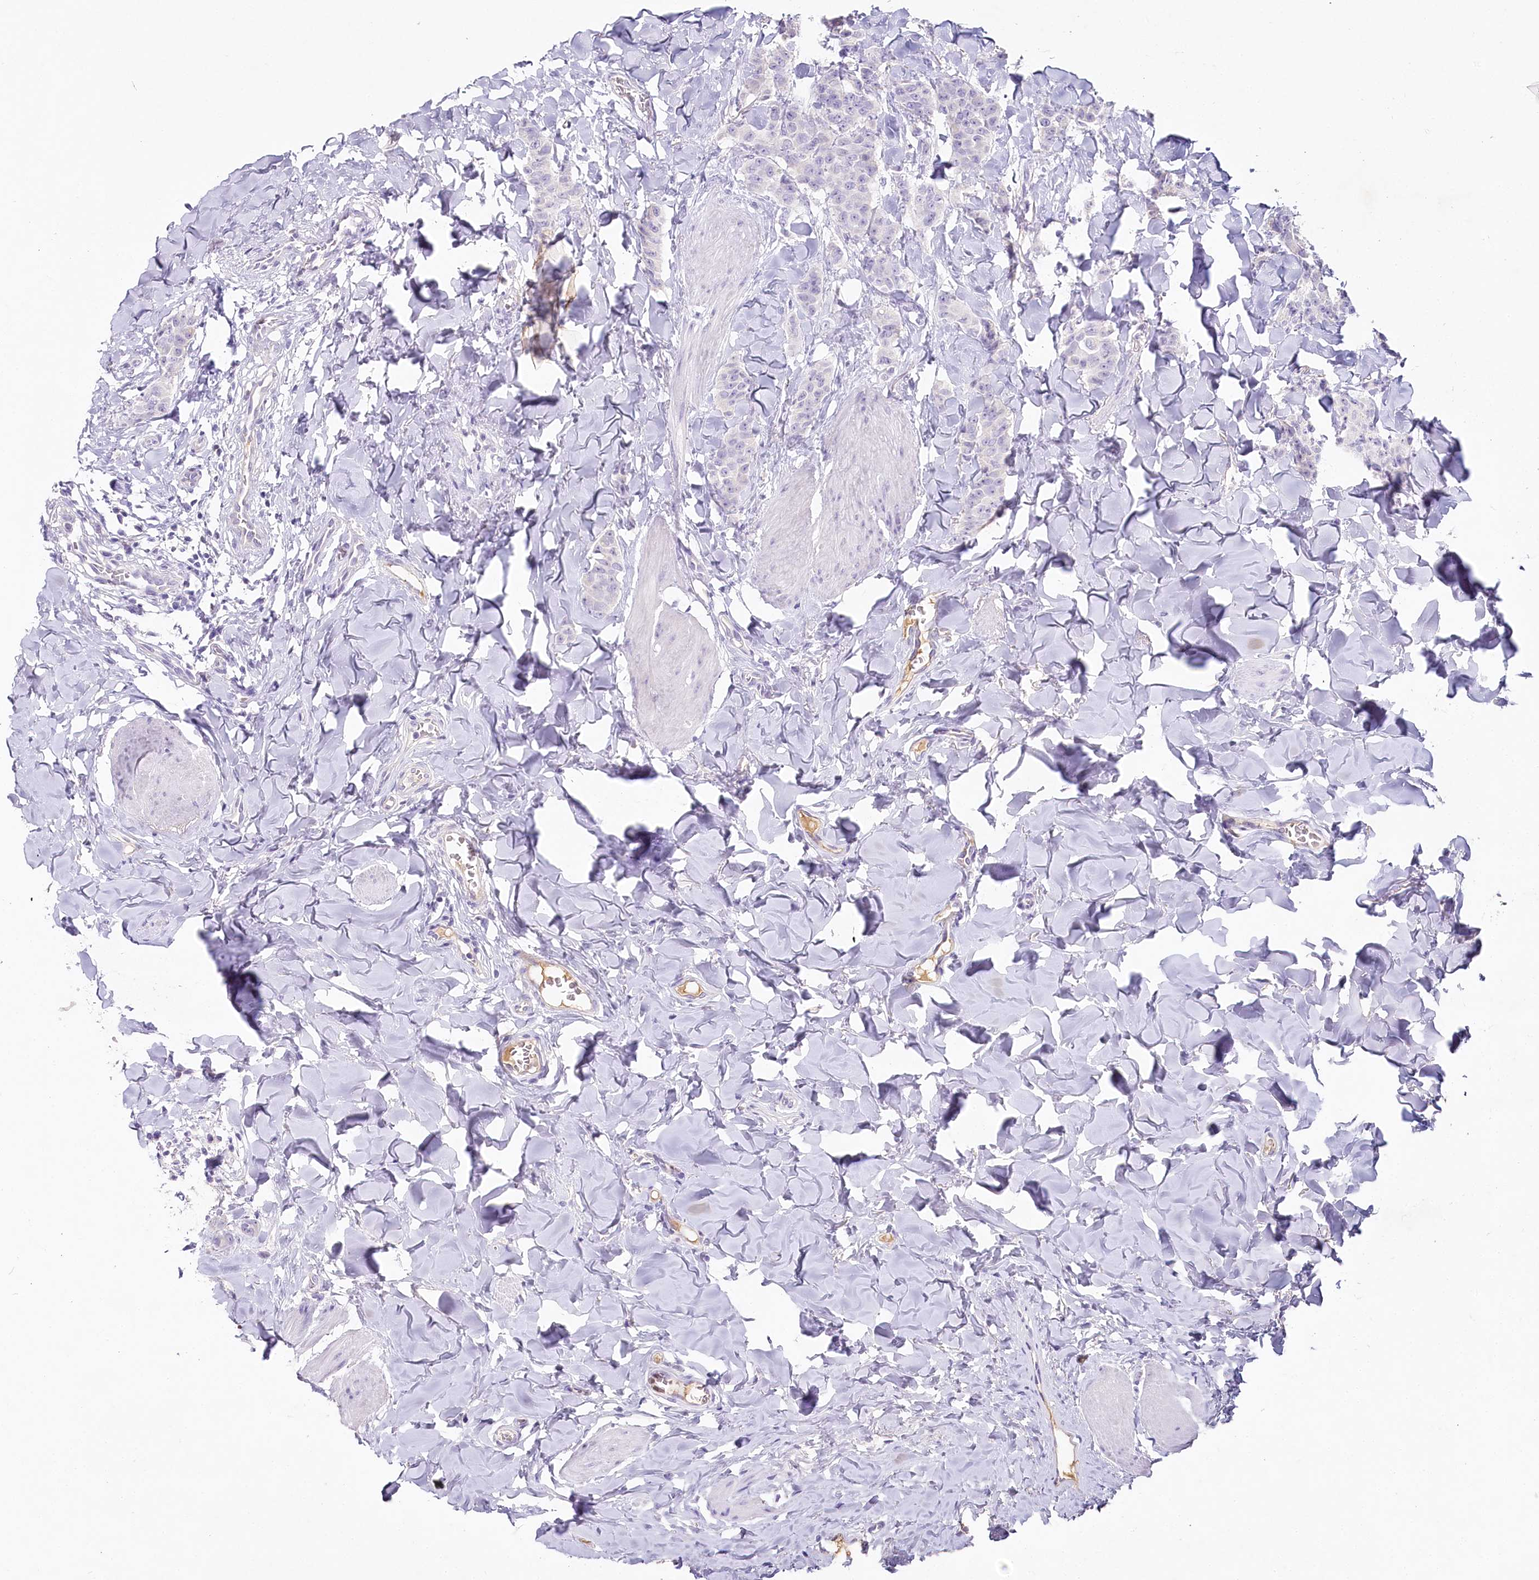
{"staining": {"intensity": "negative", "quantity": "none", "location": "none"}, "tissue": "breast cancer", "cell_type": "Tumor cells", "image_type": "cancer", "snomed": [{"axis": "morphology", "description": "Duct carcinoma"}, {"axis": "topography", "description": "Breast"}], "caption": "DAB (3,3'-diaminobenzidine) immunohistochemical staining of human breast invasive ductal carcinoma displays no significant staining in tumor cells.", "gene": "HPD", "patient": {"sex": "female", "age": 40}}